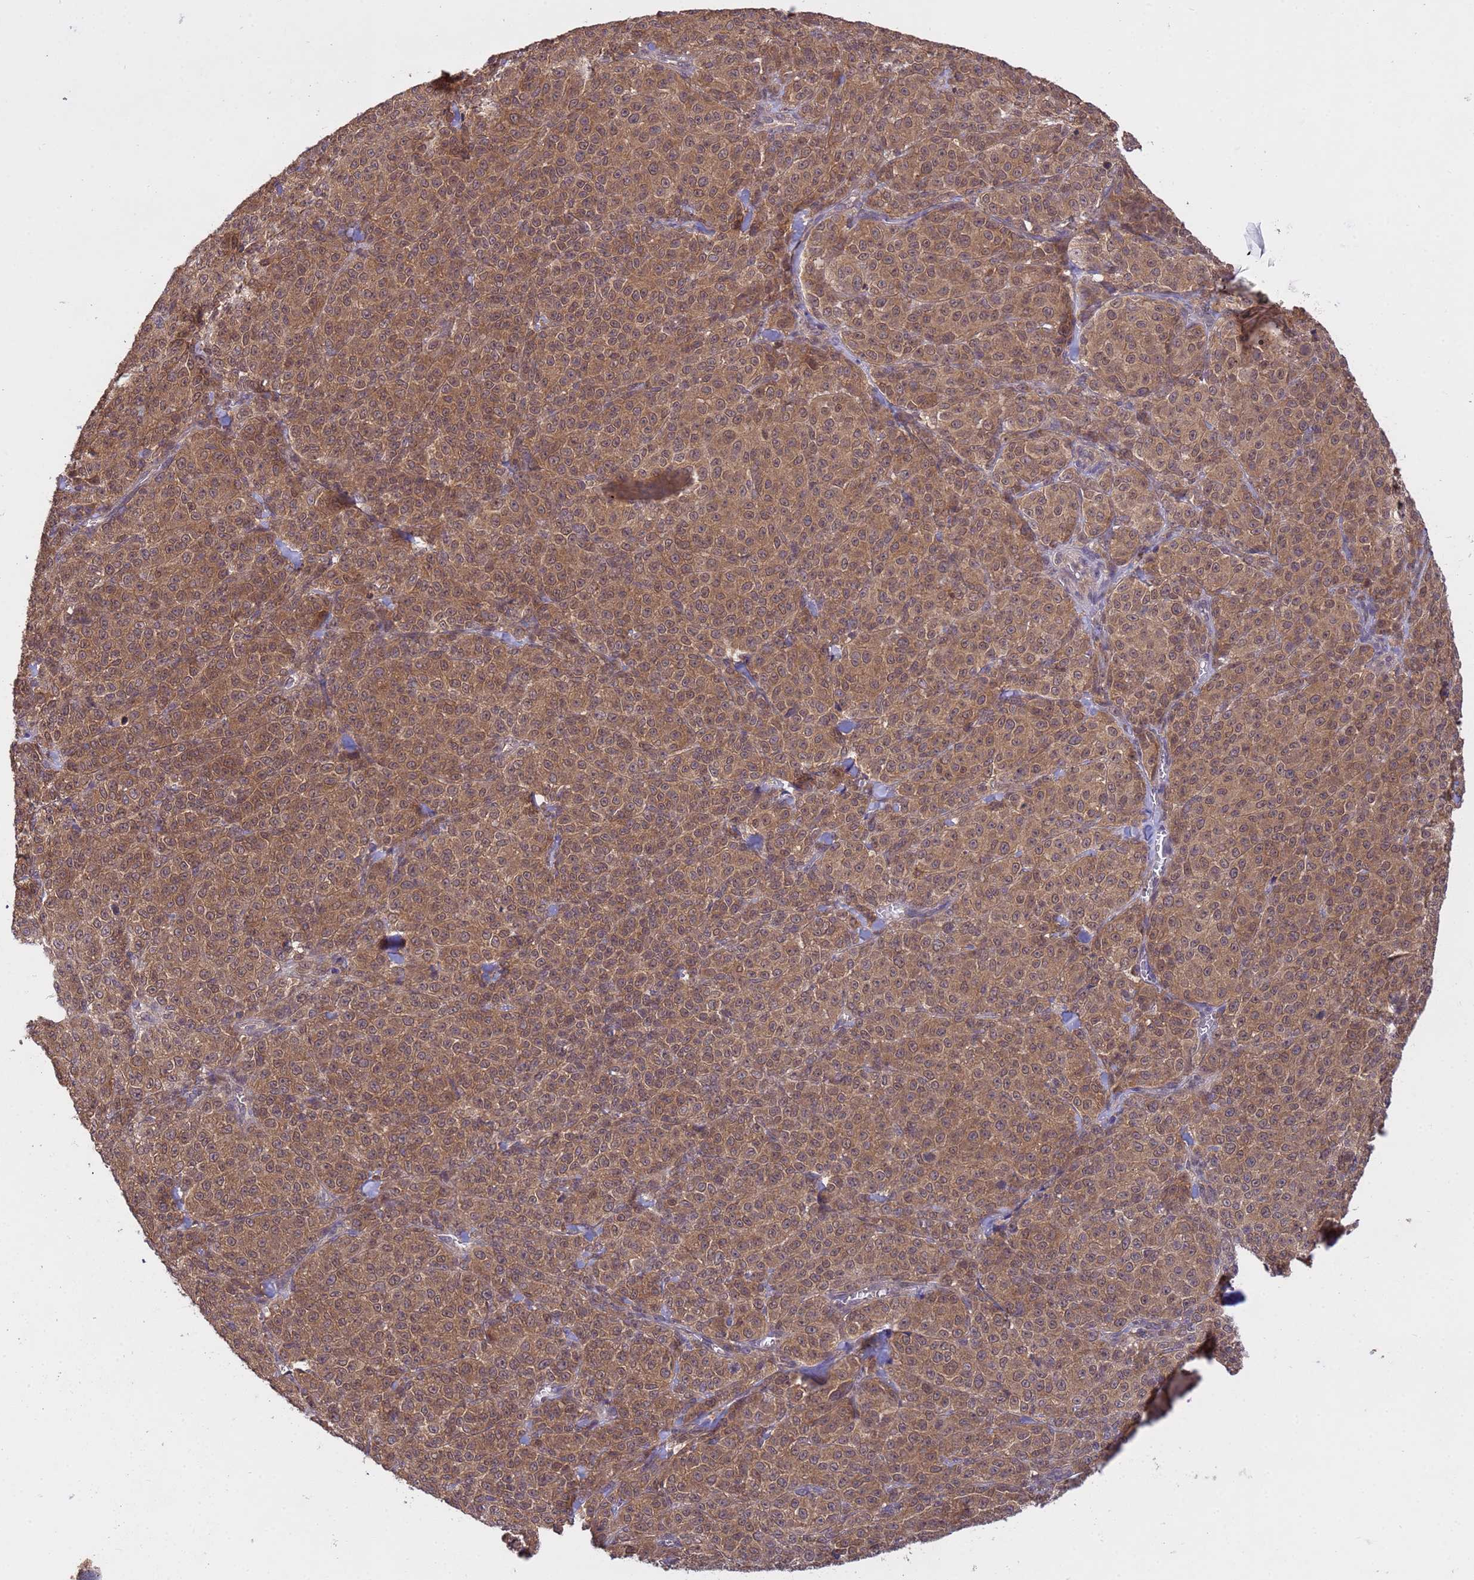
{"staining": {"intensity": "moderate", "quantity": ">75%", "location": "cytoplasmic/membranous,nuclear"}, "tissue": "melanoma", "cell_type": "Tumor cells", "image_type": "cancer", "snomed": [{"axis": "morphology", "description": "Normal tissue, NOS"}, {"axis": "morphology", "description": "Malignant melanoma, NOS"}, {"axis": "topography", "description": "Skin"}], "caption": "High-magnification brightfield microscopy of melanoma stained with DAB (brown) and counterstained with hematoxylin (blue). tumor cells exhibit moderate cytoplasmic/membranous and nuclear staining is present in about>75% of cells.", "gene": "NPEPPS", "patient": {"sex": "female", "age": 34}}